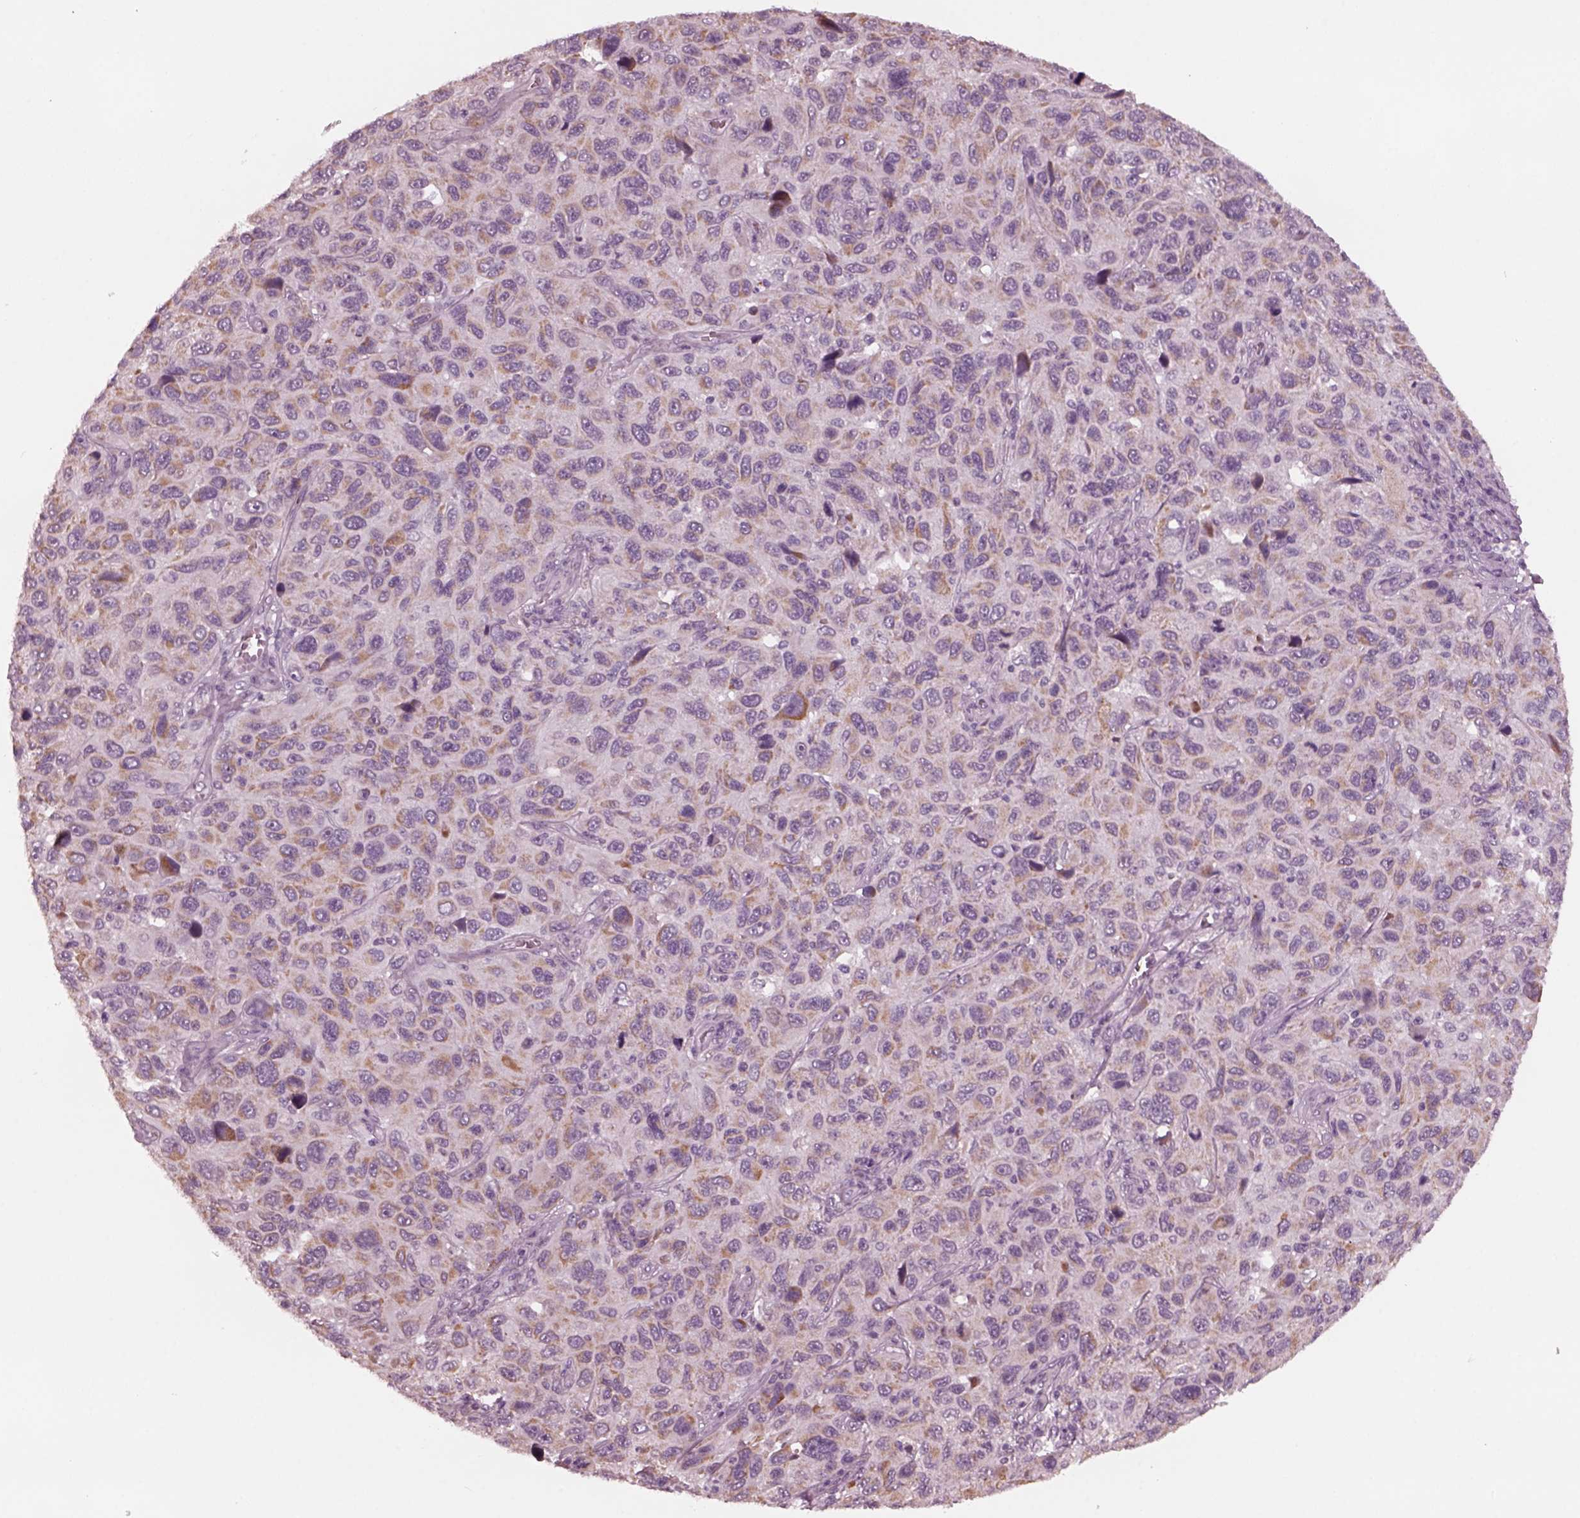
{"staining": {"intensity": "moderate", "quantity": "<25%", "location": "cytoplasmic/membranous"}, "tissue": "melanoma", "cell_type": "Tumor cells", "image_type": "cancer", "snomed": [{"axis": "morphology", "description": "Malignant melanoma, NOS"}, {"axis": "topography", "description": "Skin"}], "caption": "Immunohistochemistry staining of melanoma, which exhibits low levels of moderate cytoplasmic/membranous positivity in approximately <25% of tumor cells indicating moderate cytoplasmic/membranous protein positivity. The staining was performed using DAB (3,3'-diaminobenzidine) (brown) for protein detection and nuclei were counterstained in hematoxylin (blue).", "gene": "CELSR3", "patient": {"sex": "male", "age": 53}}